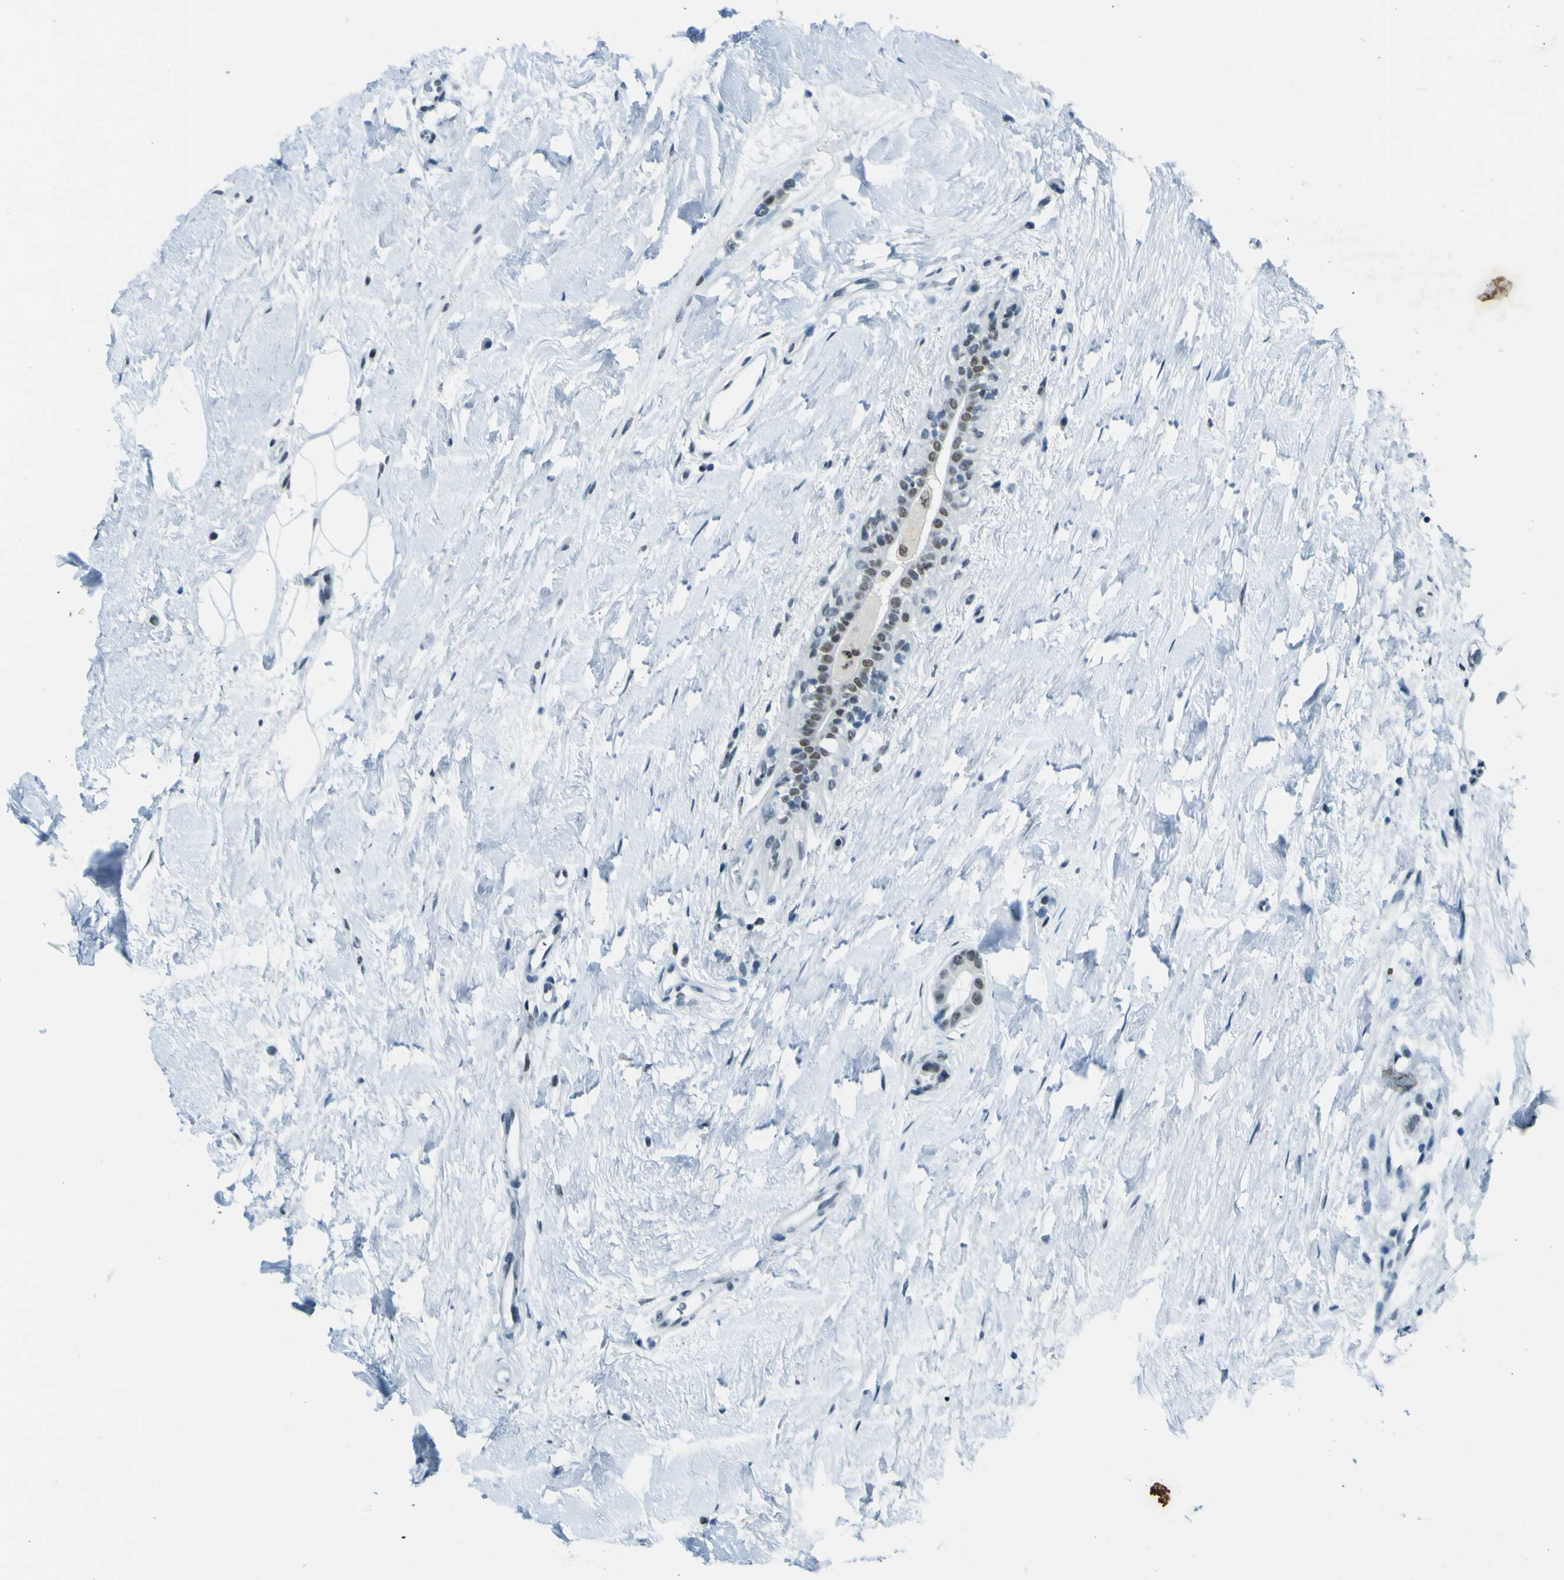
{"staining": {"intensity": "weak", "quantity": "<25%", "location": "nuclear"}, "tissue": "breast cancer", "cell_type": "Tumor cells", "image_type": "cancer", "snomed": [{"axis": "morphology", "description": "Normal tissue, NOS"}, {"axis": "morphology", "description": "Duct carcinoma"}, {"axis": "topography", "description": "Breast"}], "caption": "Tumor cells are negative for brown protein staining in invasive ductal carcinoma (breast).", "gene": "CEBPG", "patient": {"sex": "female", "age": 39}}